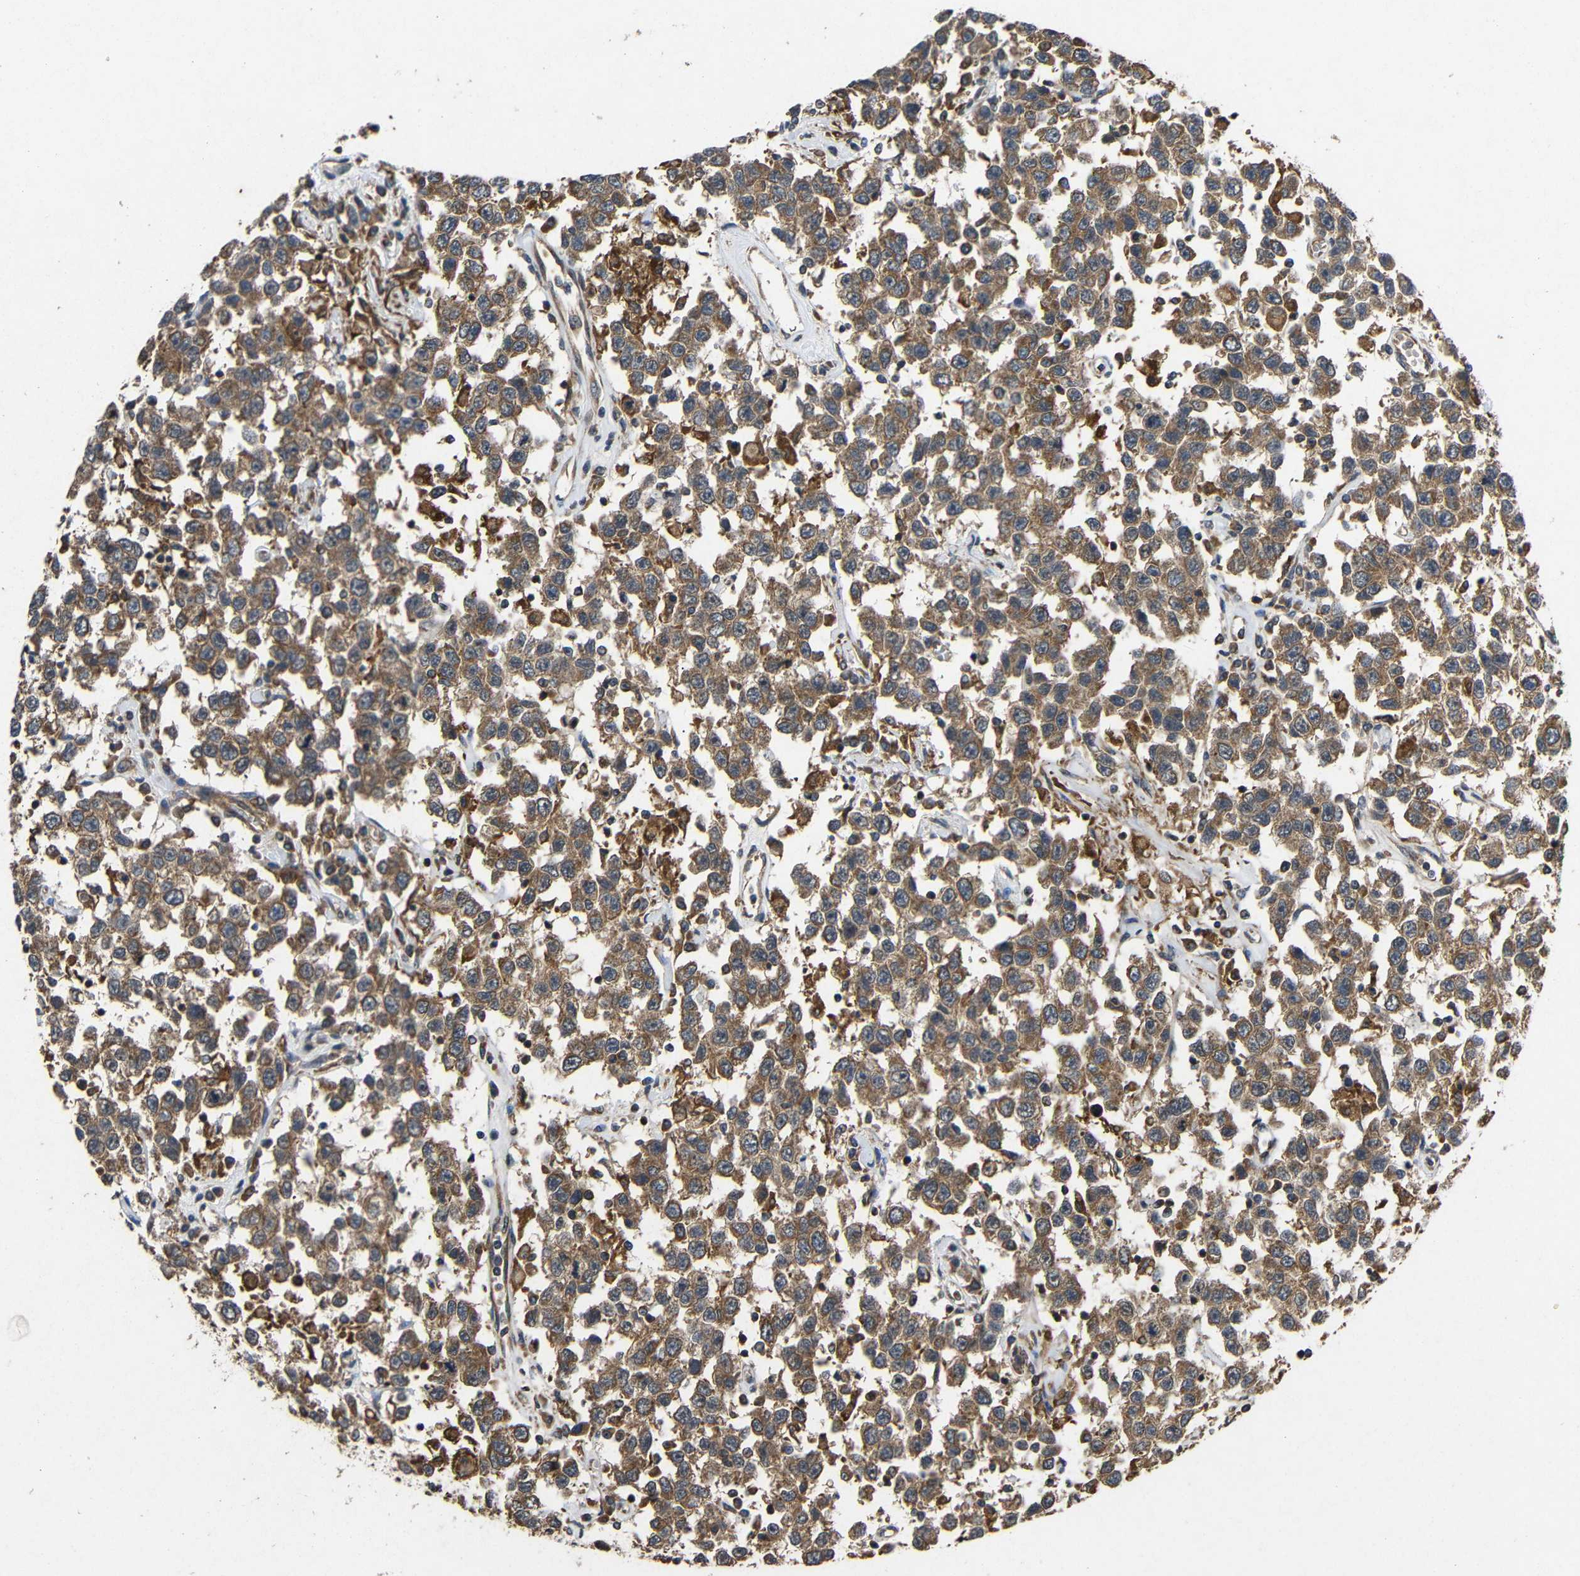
{"staining": {"intensity": "moderate", "quantity": ">75%", "location": "cytoplasmic/membranous"}, "tissue": "testis cancer", "cell_type": "Tumor cells", "image_type": "cancer", "snomed": [{"axis": "morphology", "description": "Seminoma, NOS"}, {"axis": "topography", "description": "Testis"}], "caption": "Immunohistochemical staining of seminoma (testis) exhibits medium levels of moderate cytoplasmic/membranous expression in about >75% of tumor cells. The staining is performed using DAB (3,3'-diaminobenzidine) brown chromogen to label protein expression. The nuclei are counter-stained blue using hematoxylin.", "gene": "EIF2S1", "patient": {"sex": "male", "age": 41}}